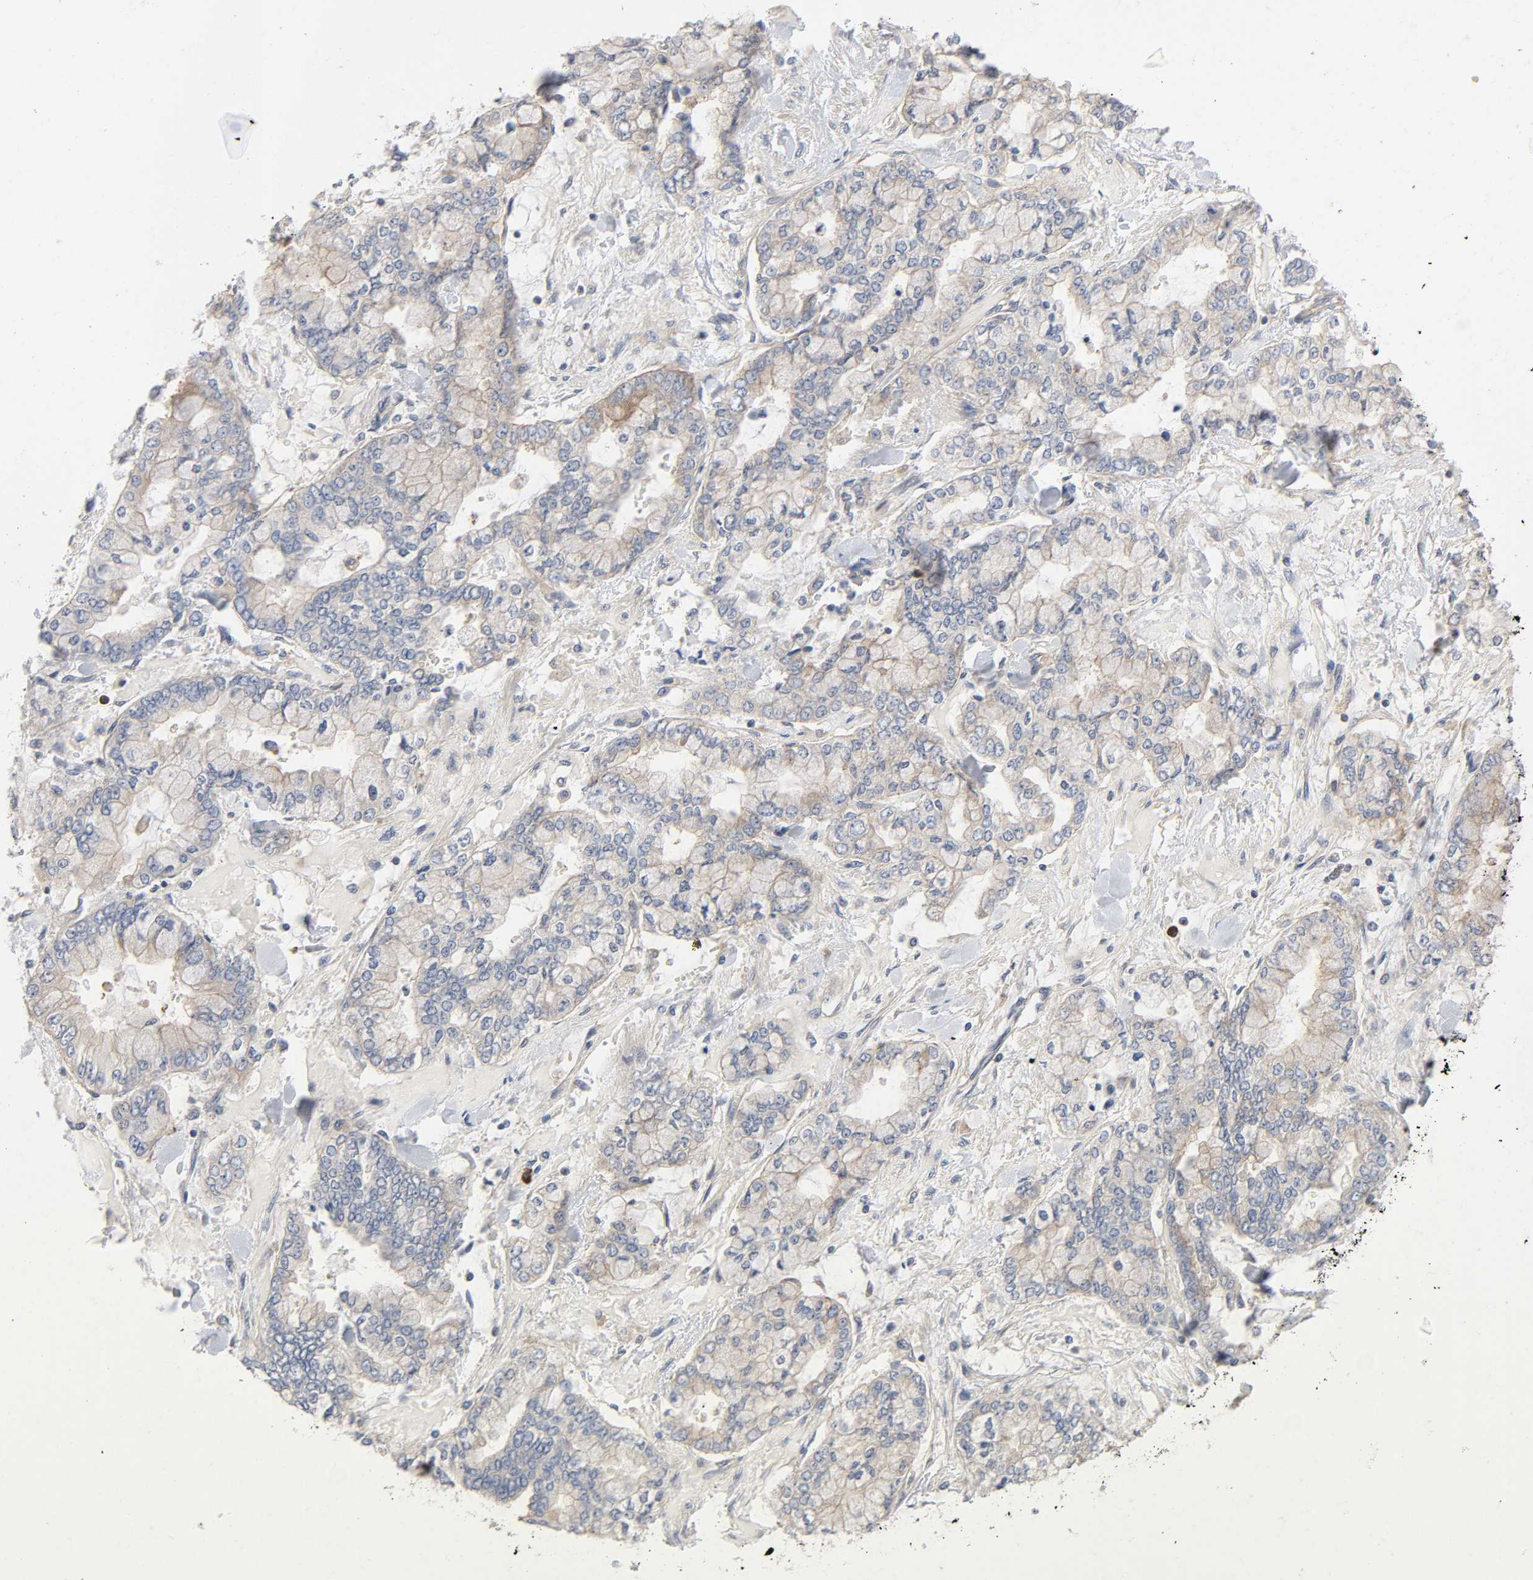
{"staining": {"intensity": "weak", "quantity": ">75%", "location": "cytoplasmic/membranous"}, "tissue": "stomach cancer", "cell_type": "Tumor cells", "image_type": "cancer", "snomed": [{"axis": "morphology", "description": "Normal tissue, NOS"}, {"axis": "morphology", "description": "Adenocarcinoma, NOS"}, {"axis": "topography", "description": "Stomach, upper"}, {"axis": "topography", "description": "Stomach"}], "caption": "About >75% of tumor cells in stomach cancer (adenocarcinoma) display weak cytoplasmic/membranous protein expression as visualized by brown immunohistochemical staining.", "gene": "SCHIP1", "patient": {"sex": "male", "age": 76}}